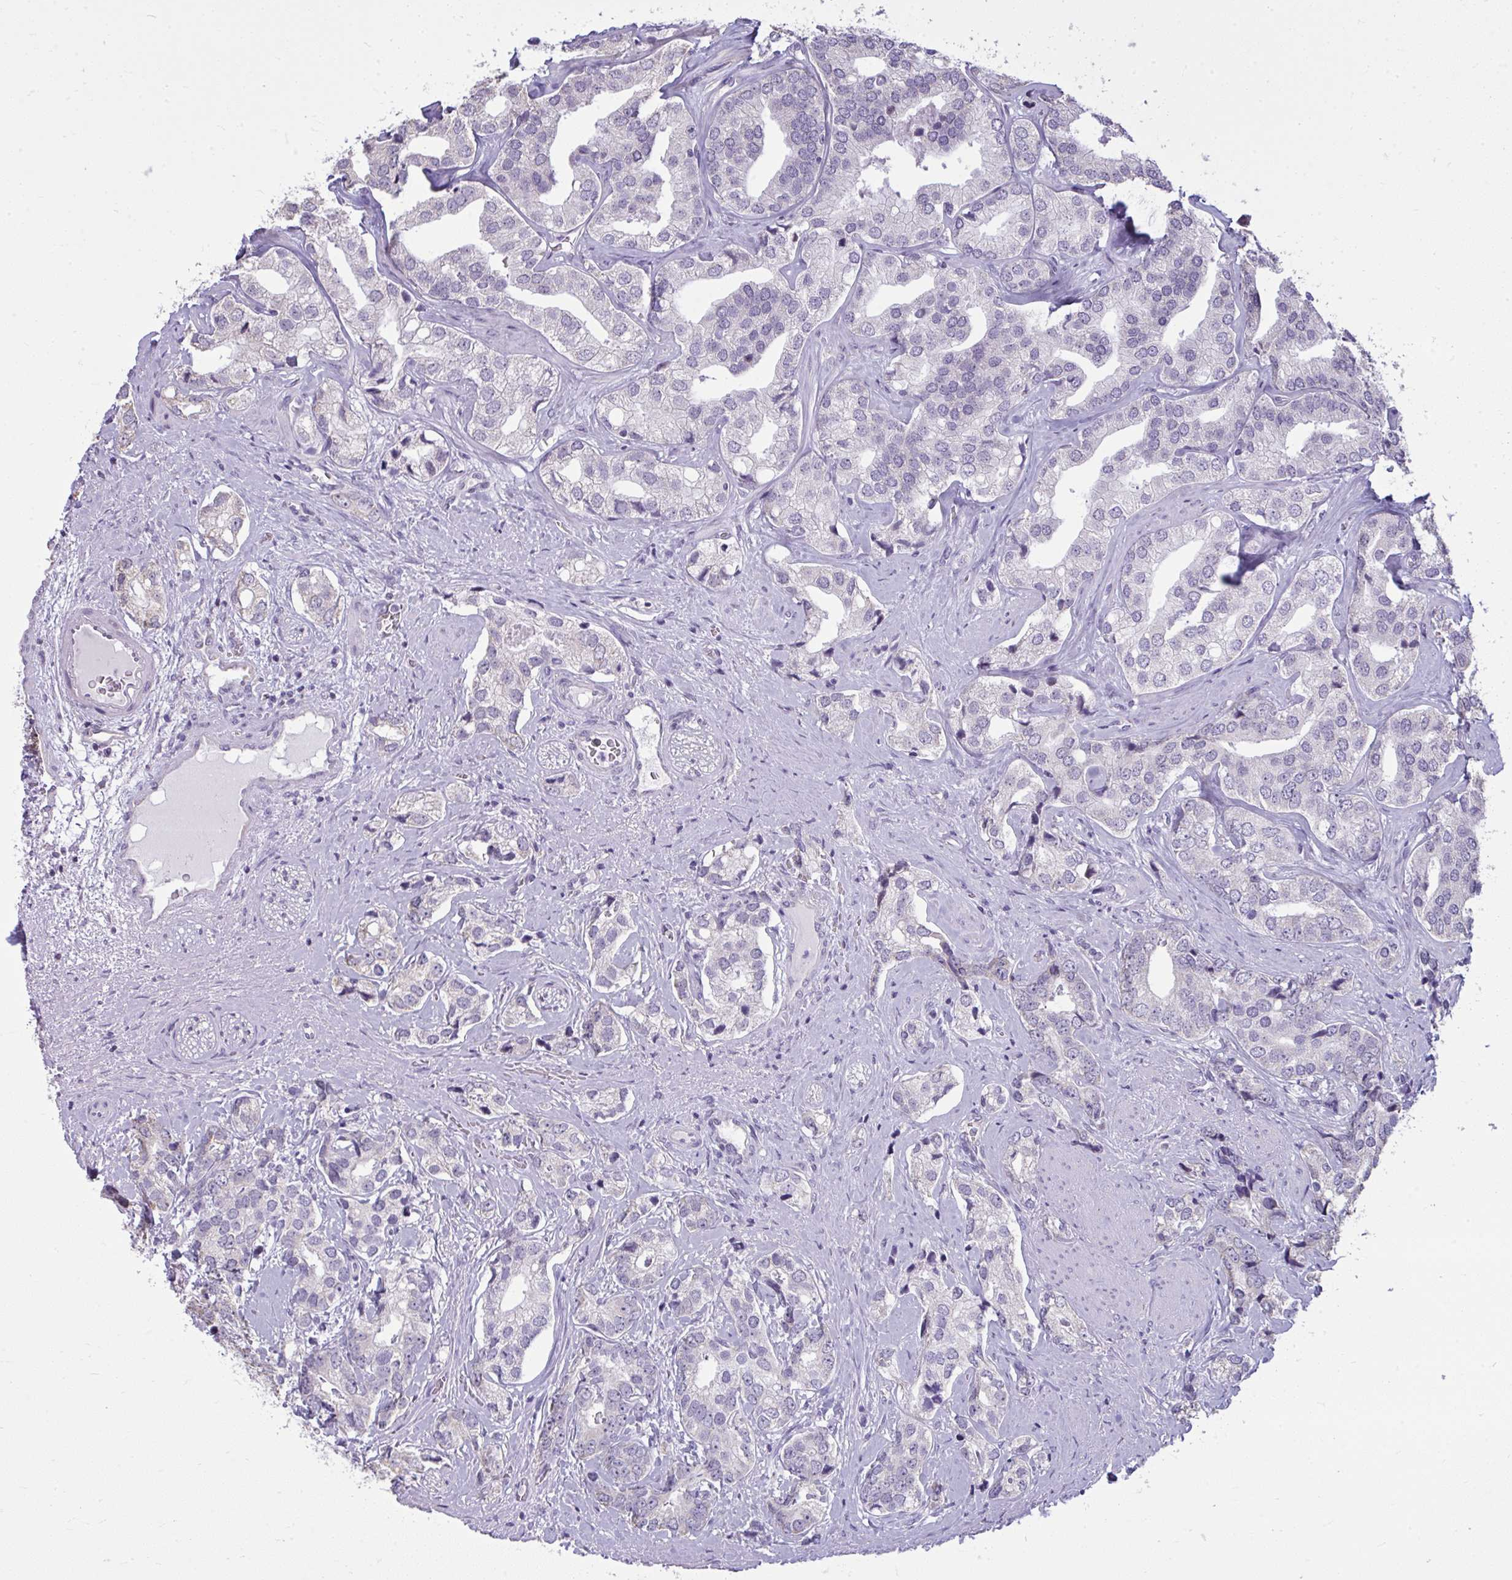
{"staining": {"intensity": "negative", "quantity": "none", "location": "none"}, "tissue": "prostate cancer", "cell_type": "Tumor cells", "image_type": "cancer", "snomed": [{"axis": "morphology", "description": "Adenocarcinoma, High grade"}, {"axis": "topography", "description": "Prostate"}], "caption": "Immunohistochemistry (IHC) of adenocarcinoma (high-grade) (prostate) shows no expression in tumor cells.", "gene": "NPPA", "patient": {"sex": "male", "age": 58}}